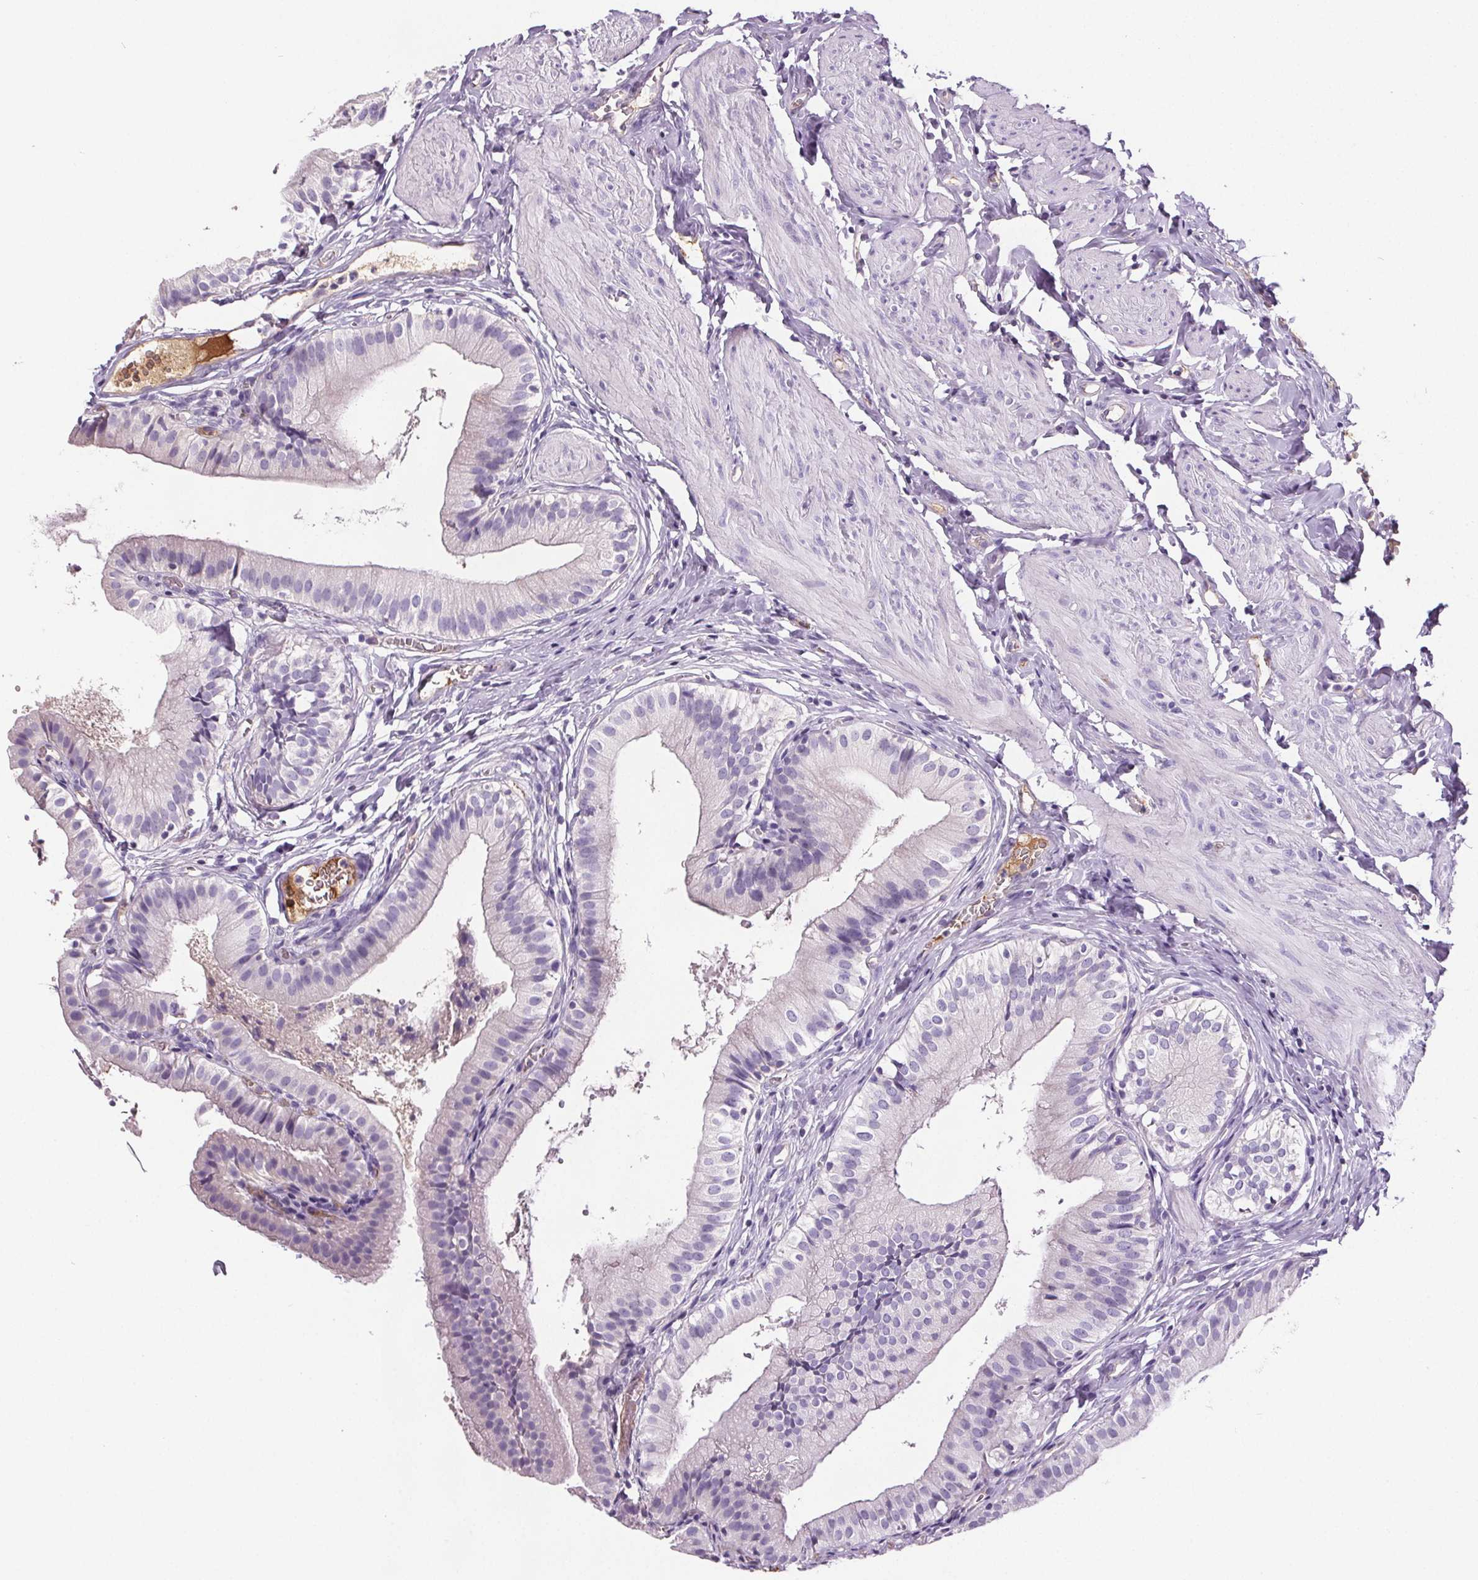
{"staining": {"intensity": "negative", "quantity": "none", "location": "none"}, "tissue": "gallbladder", "cell_type": "Glandular cells", "image_type": "normal", "snomed": [{"axis": "morphology", "description": "Normal tissue, NOS"}, {"axis": "topography", "description": "Gallbladder"}], "caption": "DAB immunohistochemical staining of unremarkable human gallbladder demonstrates no significant expression in glandular cells.", "gene": "CD5L", "patient": {"sex": "female", "age": 47}}